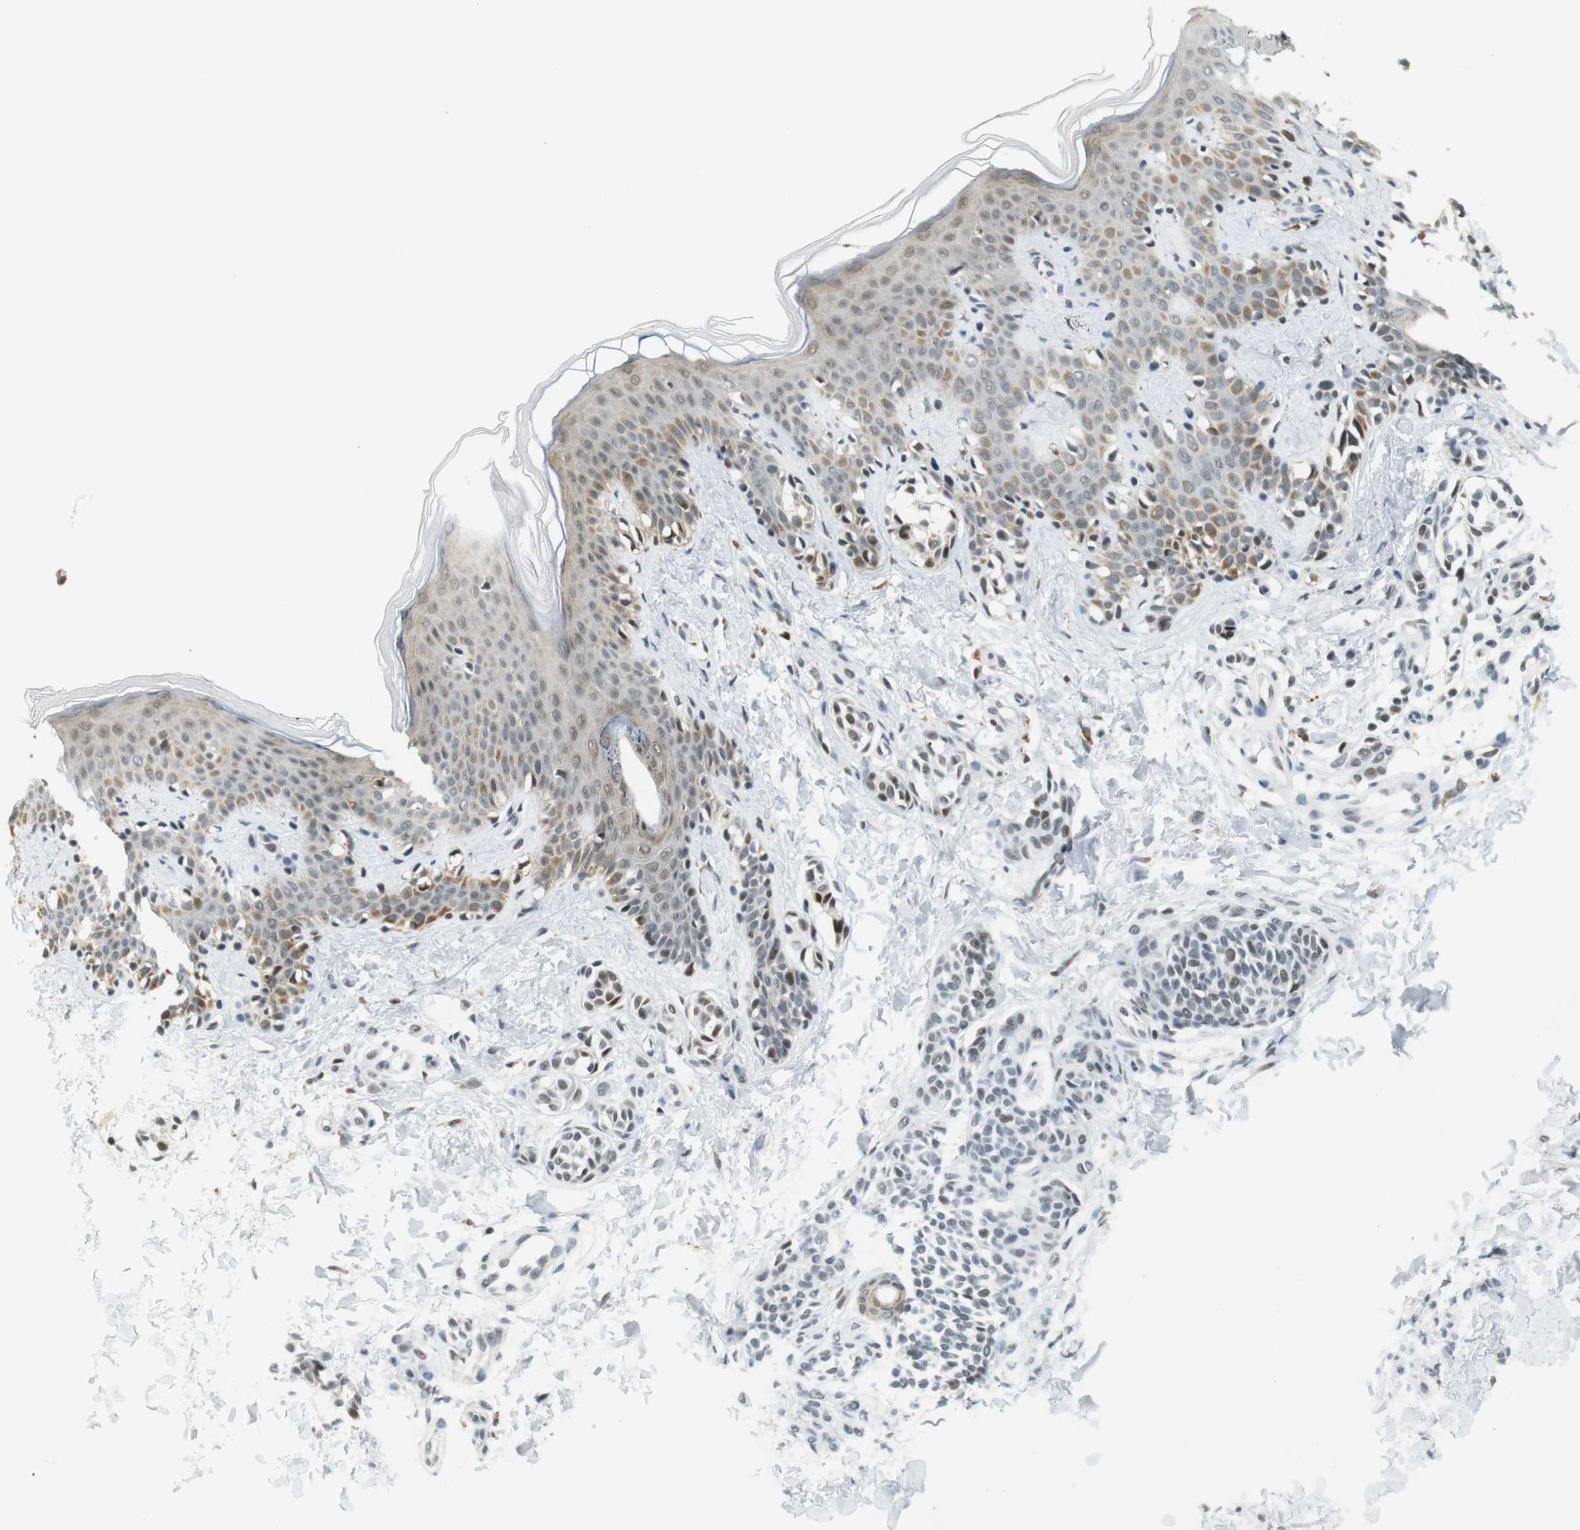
{"staining": {"intensity": "moderate", "quantity": "25%-75%", "location": "cytoplasmic/membranous"}, "tissue": "skin", "cell_type": "Fibroblasts", "image_type": "normal", "snomed": [{"axis": "morphology", "description": "Normal tissue, NOS"}, {"axis": "topography", "description": "Skin"}], "caption": "Protein staining of unremarkable skin reveals moderate cytoplasmic/membranous staining in about 25%-75% of fibroblasts.", "gene": "RNF38", "patient": {"sex": "male", "age": 16}}